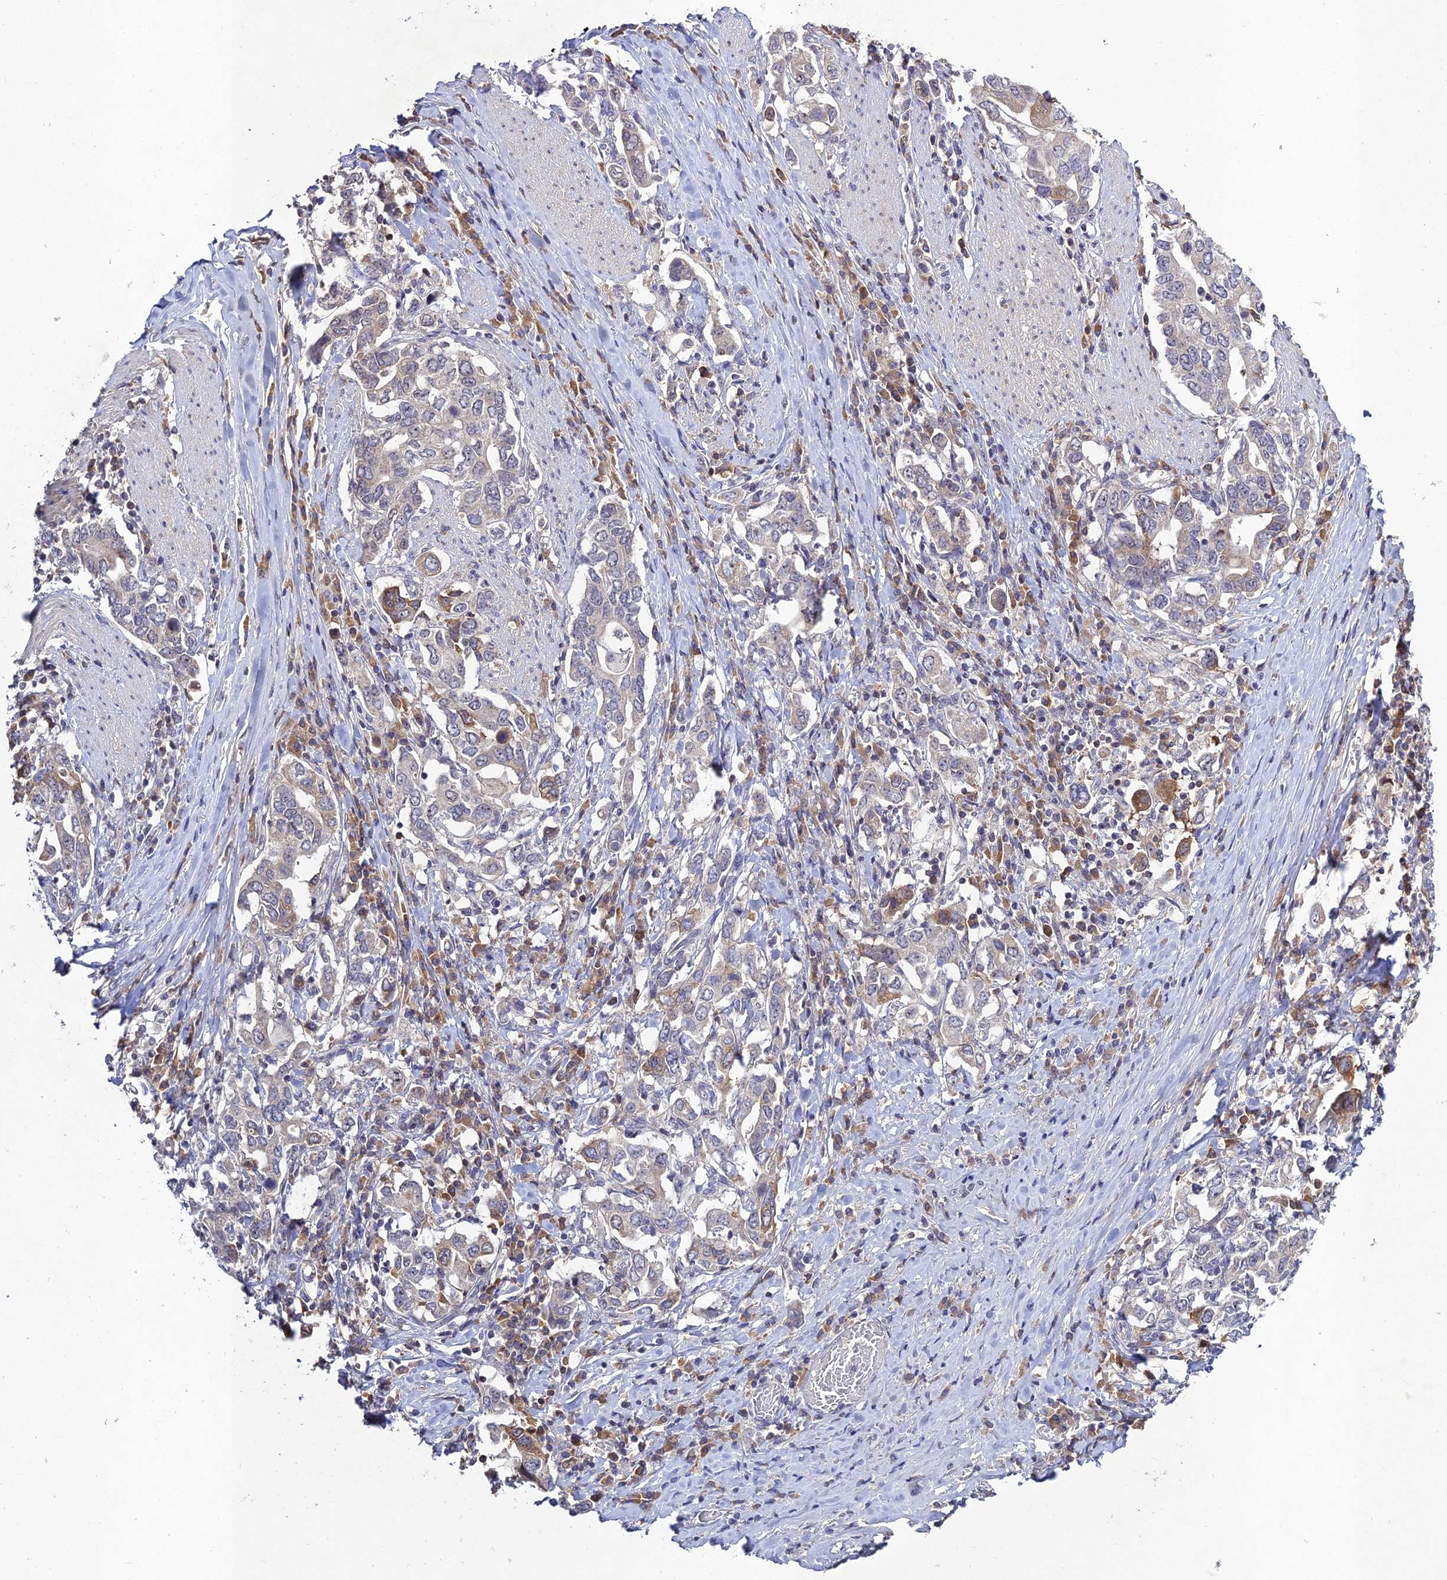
{"staining": {"intensity": "moderate", "quantity": "<25%", "location": "cytoplasmic/membranous"}, "tissue": "stomach cancer", "cell_type": "Tumor cells", "image_type": "cancer", "snomed": [{"axis": "morphology", "description": "Adenocarcinoma, NOS"}, {"axis": "topography", "description": "Stomach, upper"}, {"axis": "topography", "description": "Stomach"}], "caption": "Immunohistochemistry (IHC) of stomach adenocarcinoma exhibits low levels of moderate cytoplasmic/membranous positivity in approximately <25% of tumor cells.", "gene": "CHST5", "patient": {"sex": "male", "age": 62}}